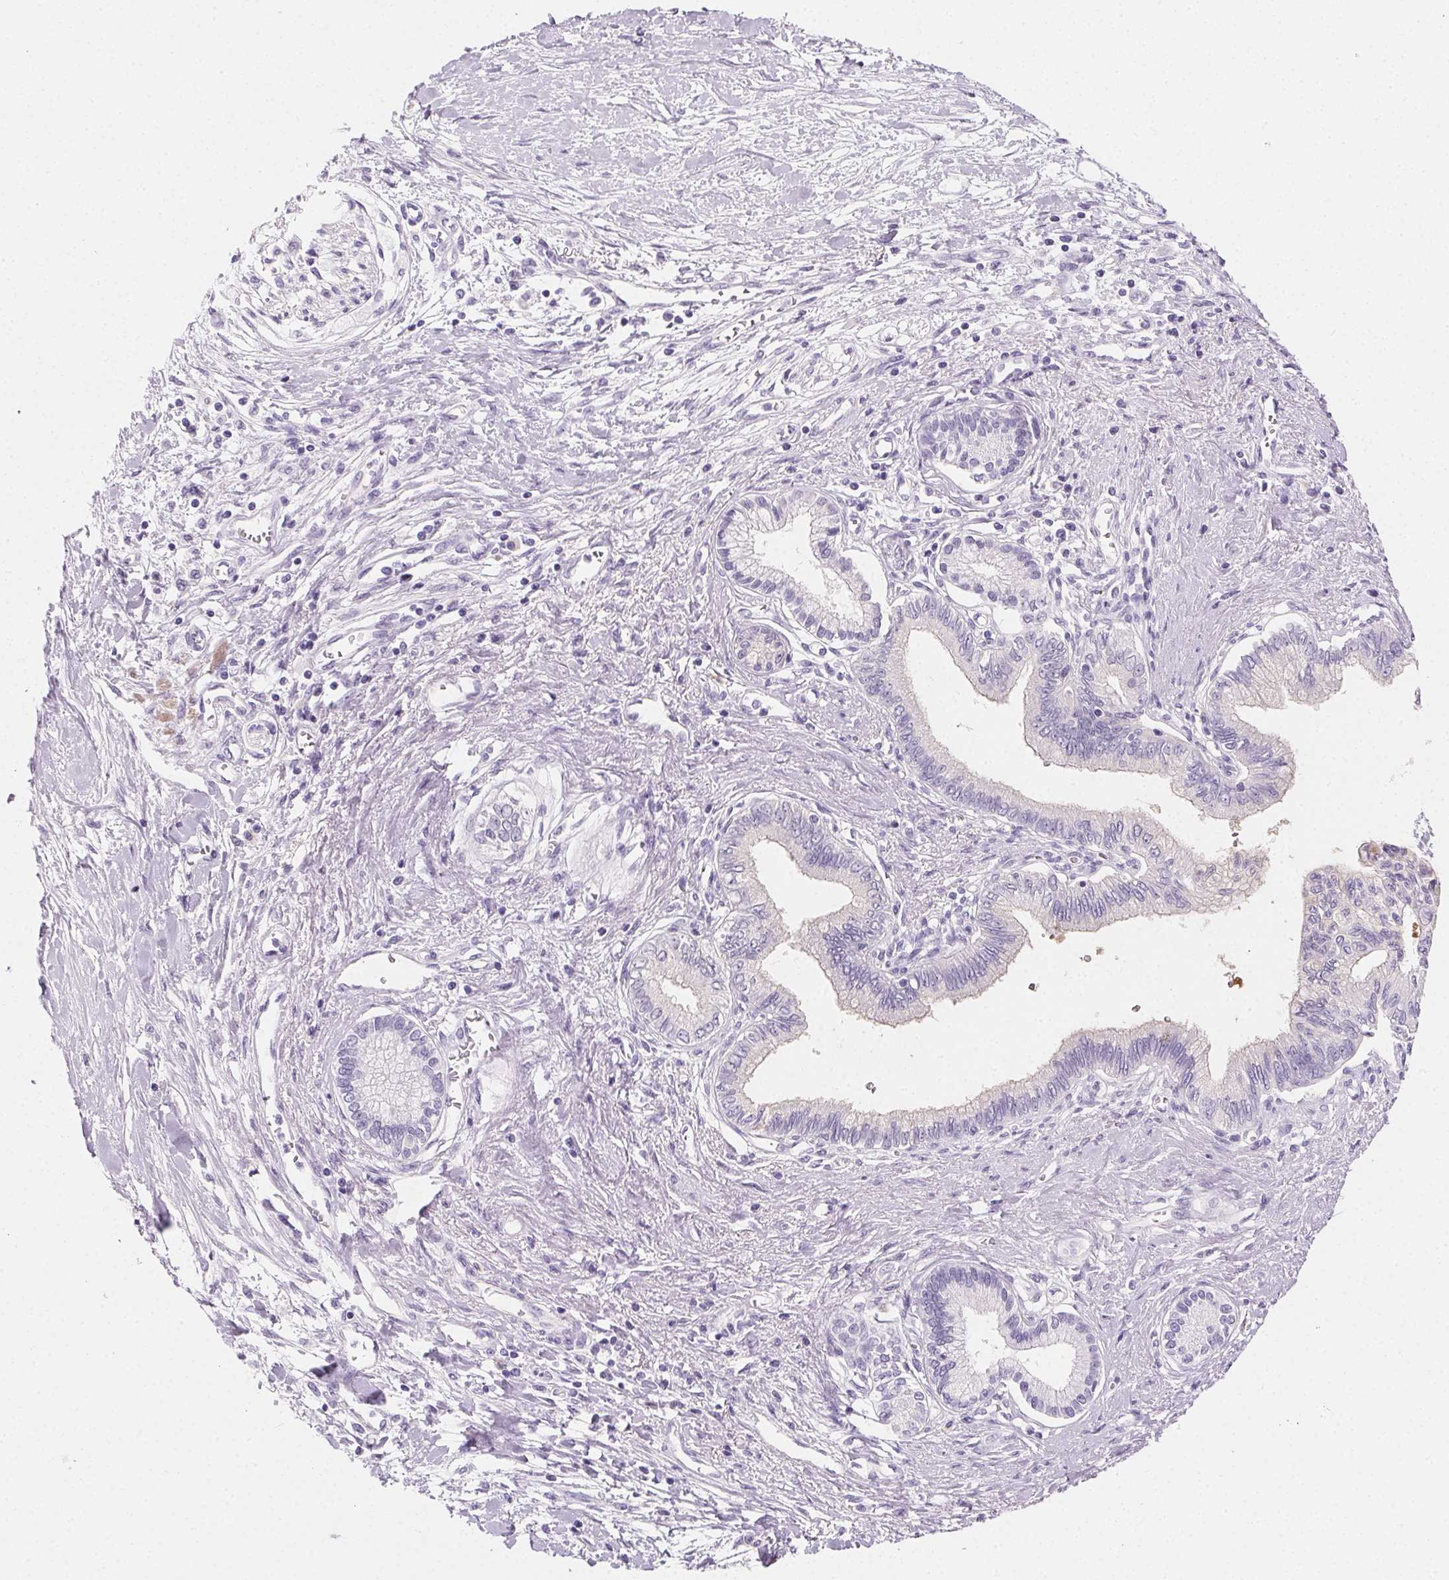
{"staining": {"intensity": "negative", "quantity": "none", "location": "none"}, "tissue": "pancreatic cancer", "cell_type": "Tumor cells", "image_type": "cancer", "snomed": [{"axis": "morphology", "description": "Adenocarcinoma, NOS"}, {"axis": "topography", "description": "Pancreas"}], "caption": "A high-resolution micrograph shows immunohistochemistry (IHC) staining of adenocarcinoma (pancreatic), which demonstrates no significant staining in tumor cells.", "gene": "PRSS3", "patient": {"sex": "female", "age": 77}}